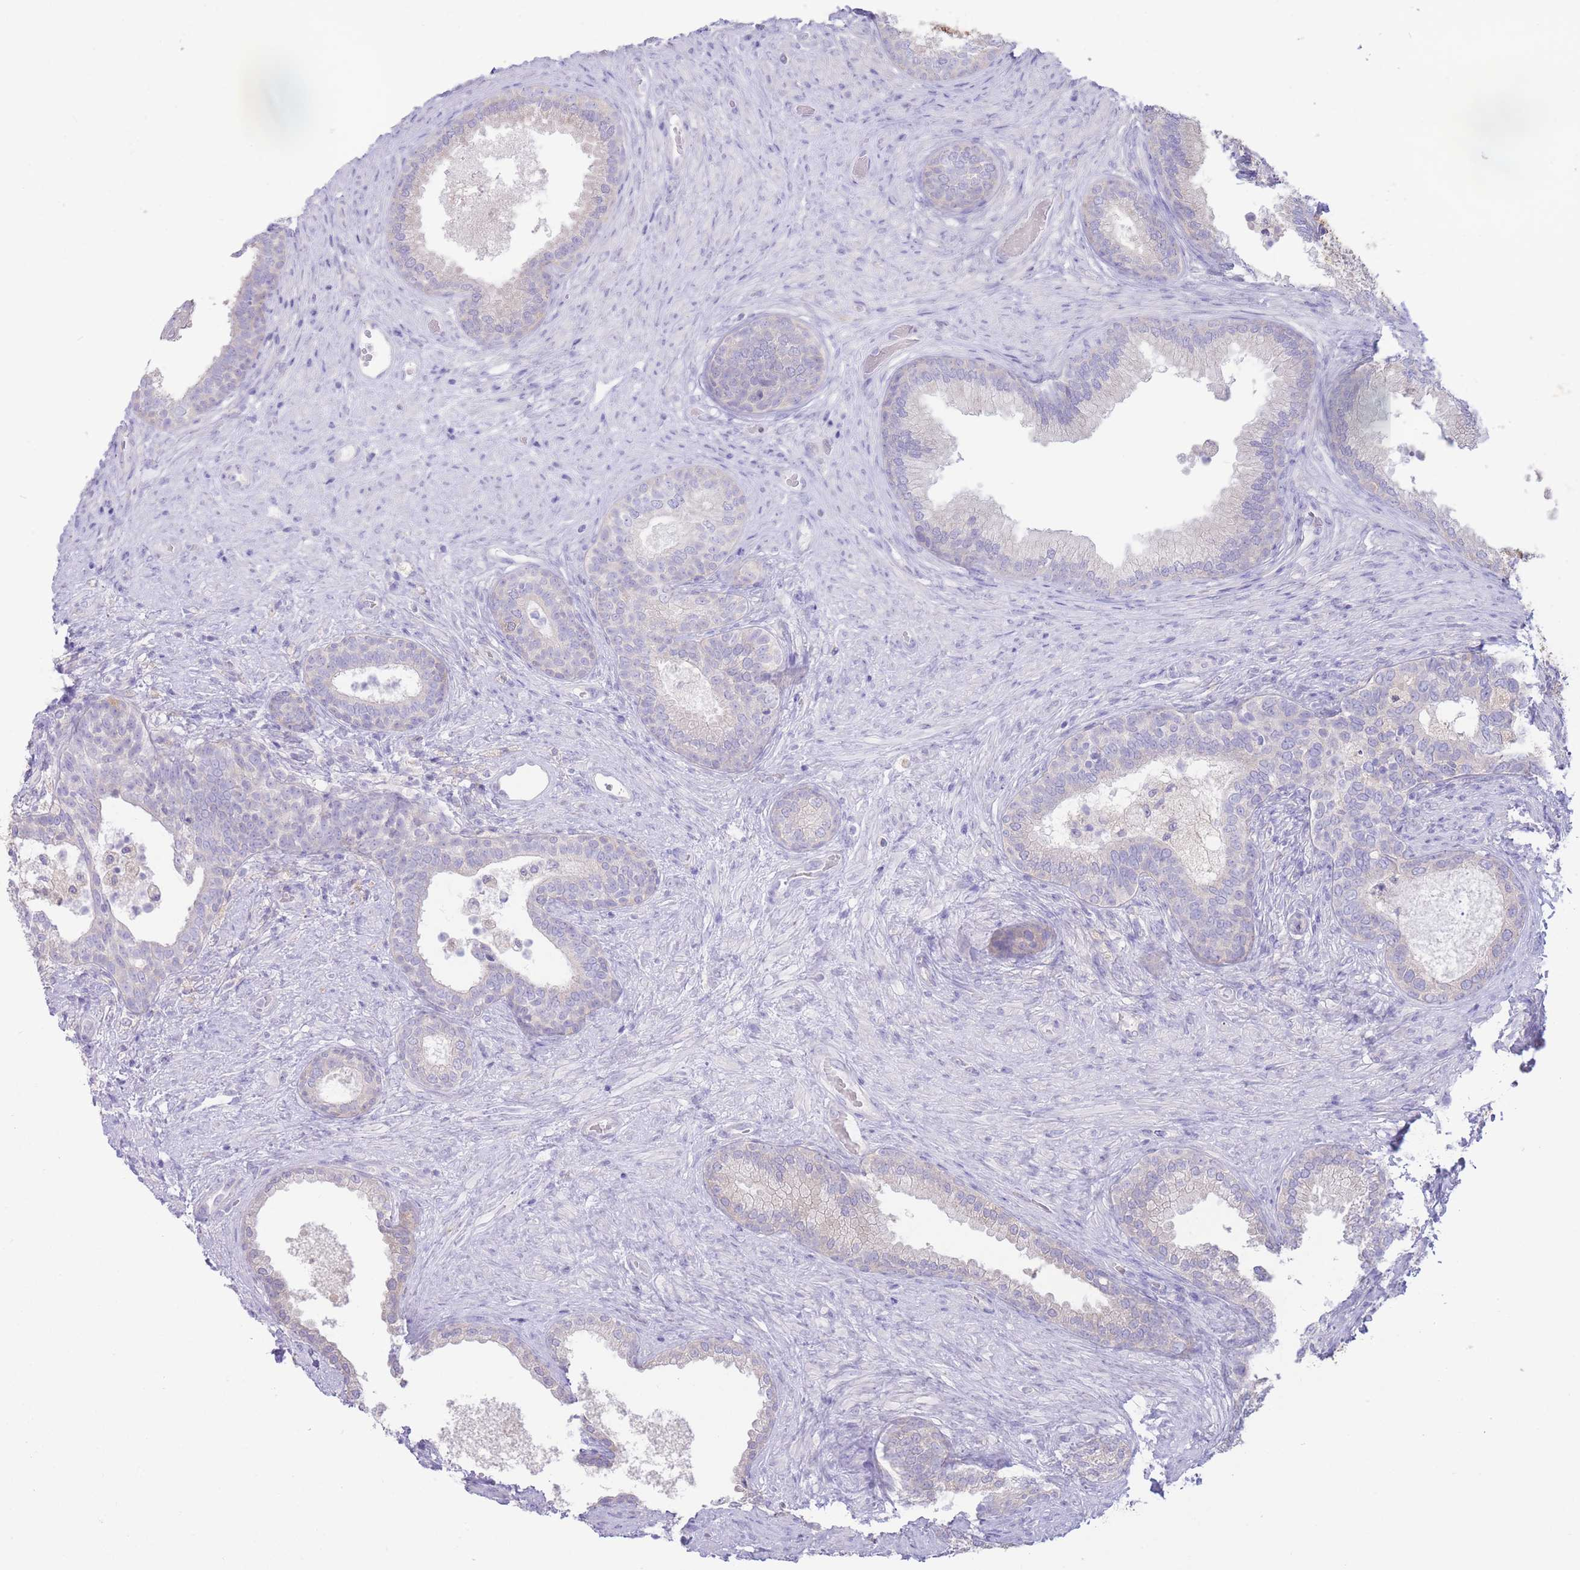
{"staining": {"intensity": "negative", "quantity": "none", "location": "none"}, "tissue": "prostate", "cell_type": "Glandular cells", "image_type": "normal", "snomed": [{"axis": "morphology", "description": "Normal tissue, NOS"}, {"axis": "topography", "description": "Prostate"}], "caption": "Protein analysis of unremarkable prostate shows no significant staining in glandular cells.", "gene": "FAH", "patient": {"sex": "male", "age": 76}}